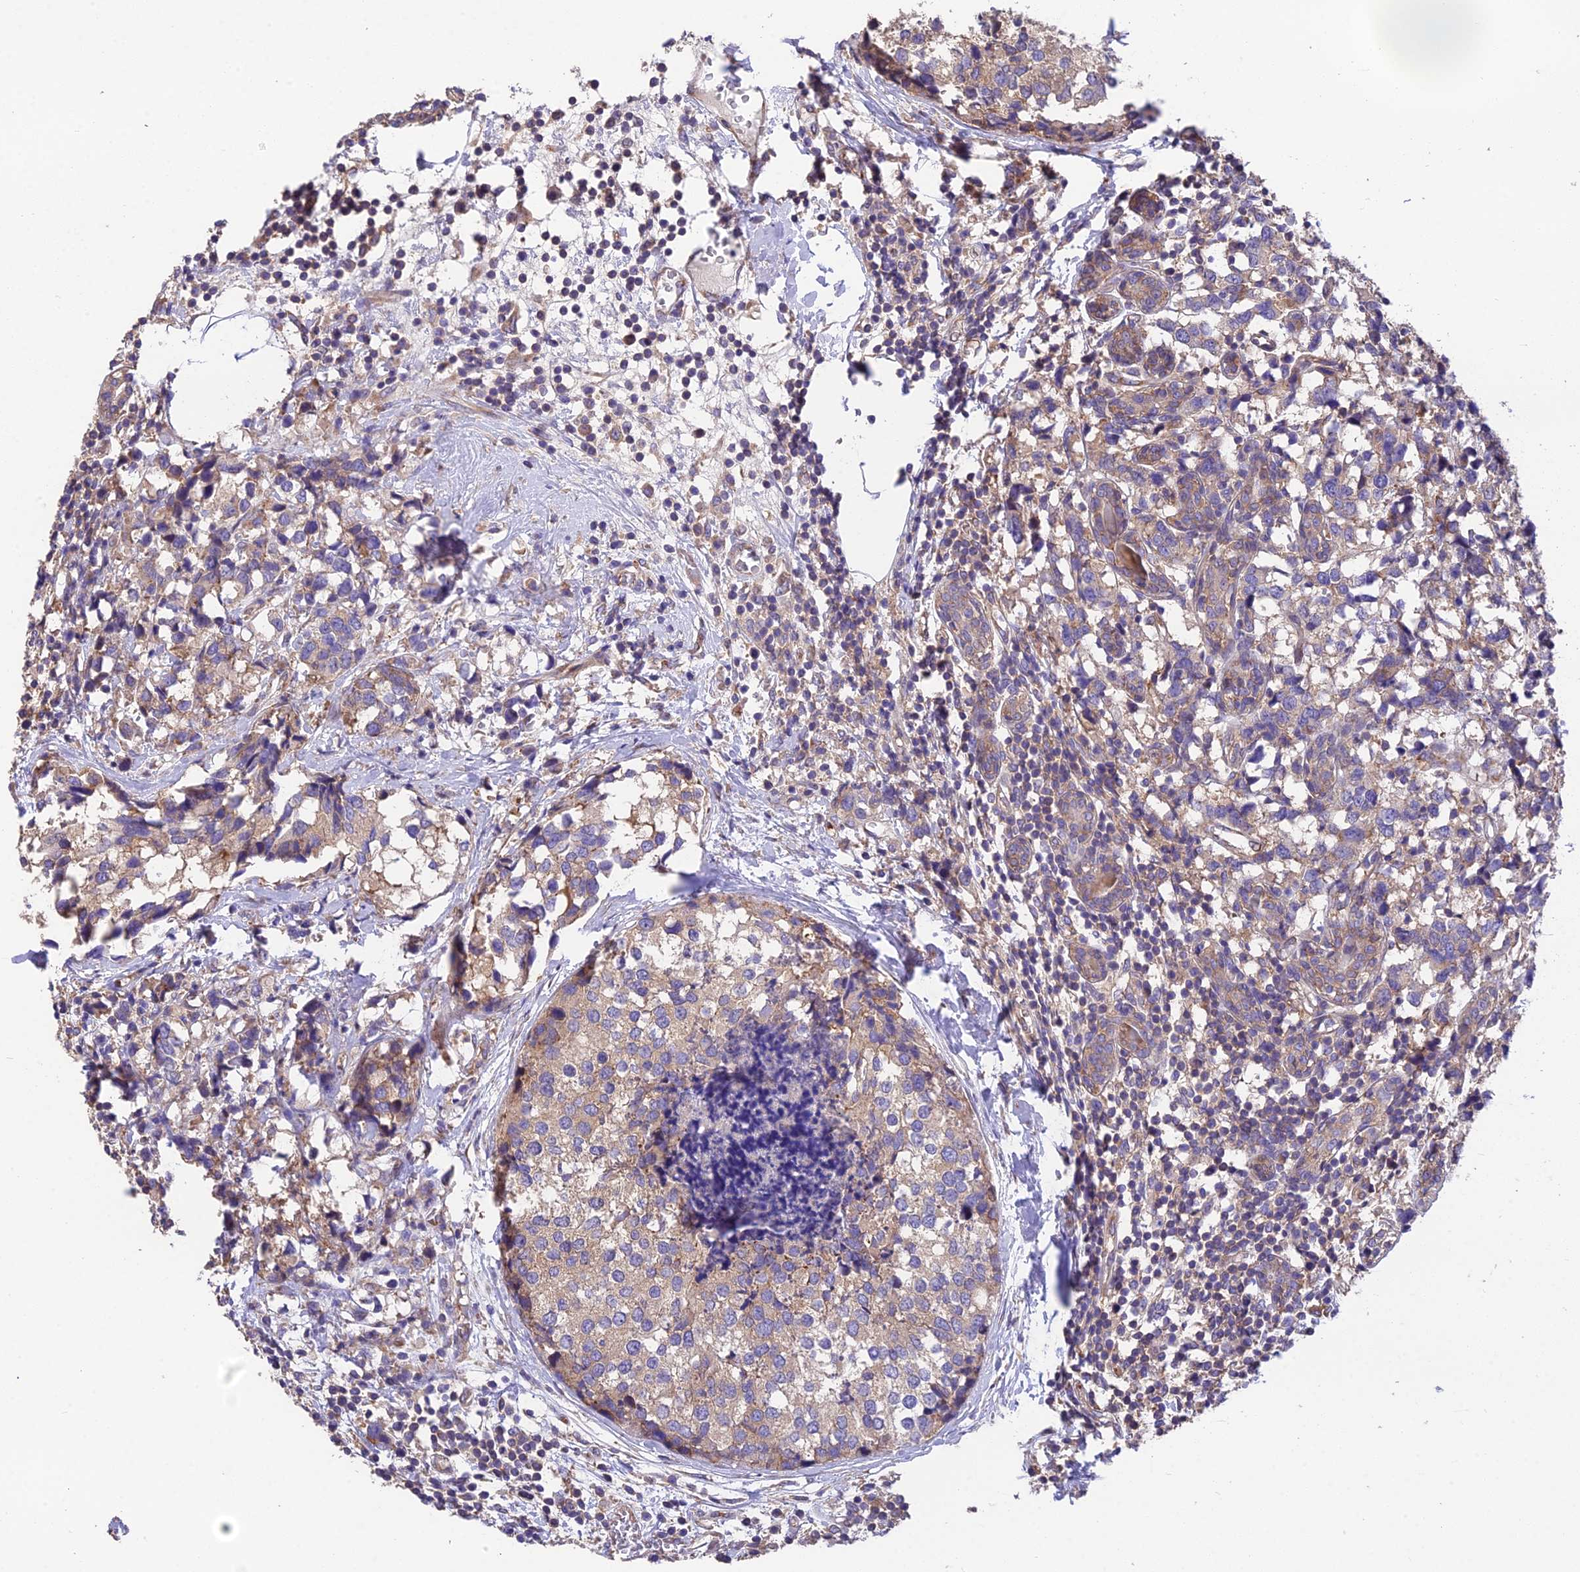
{"staining": {"intensity": "moderate", "quantity": ">75%", "location": "cytoplasmic/membranous"}, "tissue": "breast cancer", "cell_type": "Tumor cells", "image_type": "cancer", "snomed": [{"axis": "morphology", "description": "Lobular carcinoma"}, {"axis": "topography", "description": "Breast"}], "caption": "Approximately >75% of tumor cells in breast cancer (lobular carcinoma) reveal moderate cytoplasmic/membranous protein positivity as visualized by brown immunohistochemical staining.", "gene": "BLOC1S4", "patient": {"sex": "female", "age": 59}}